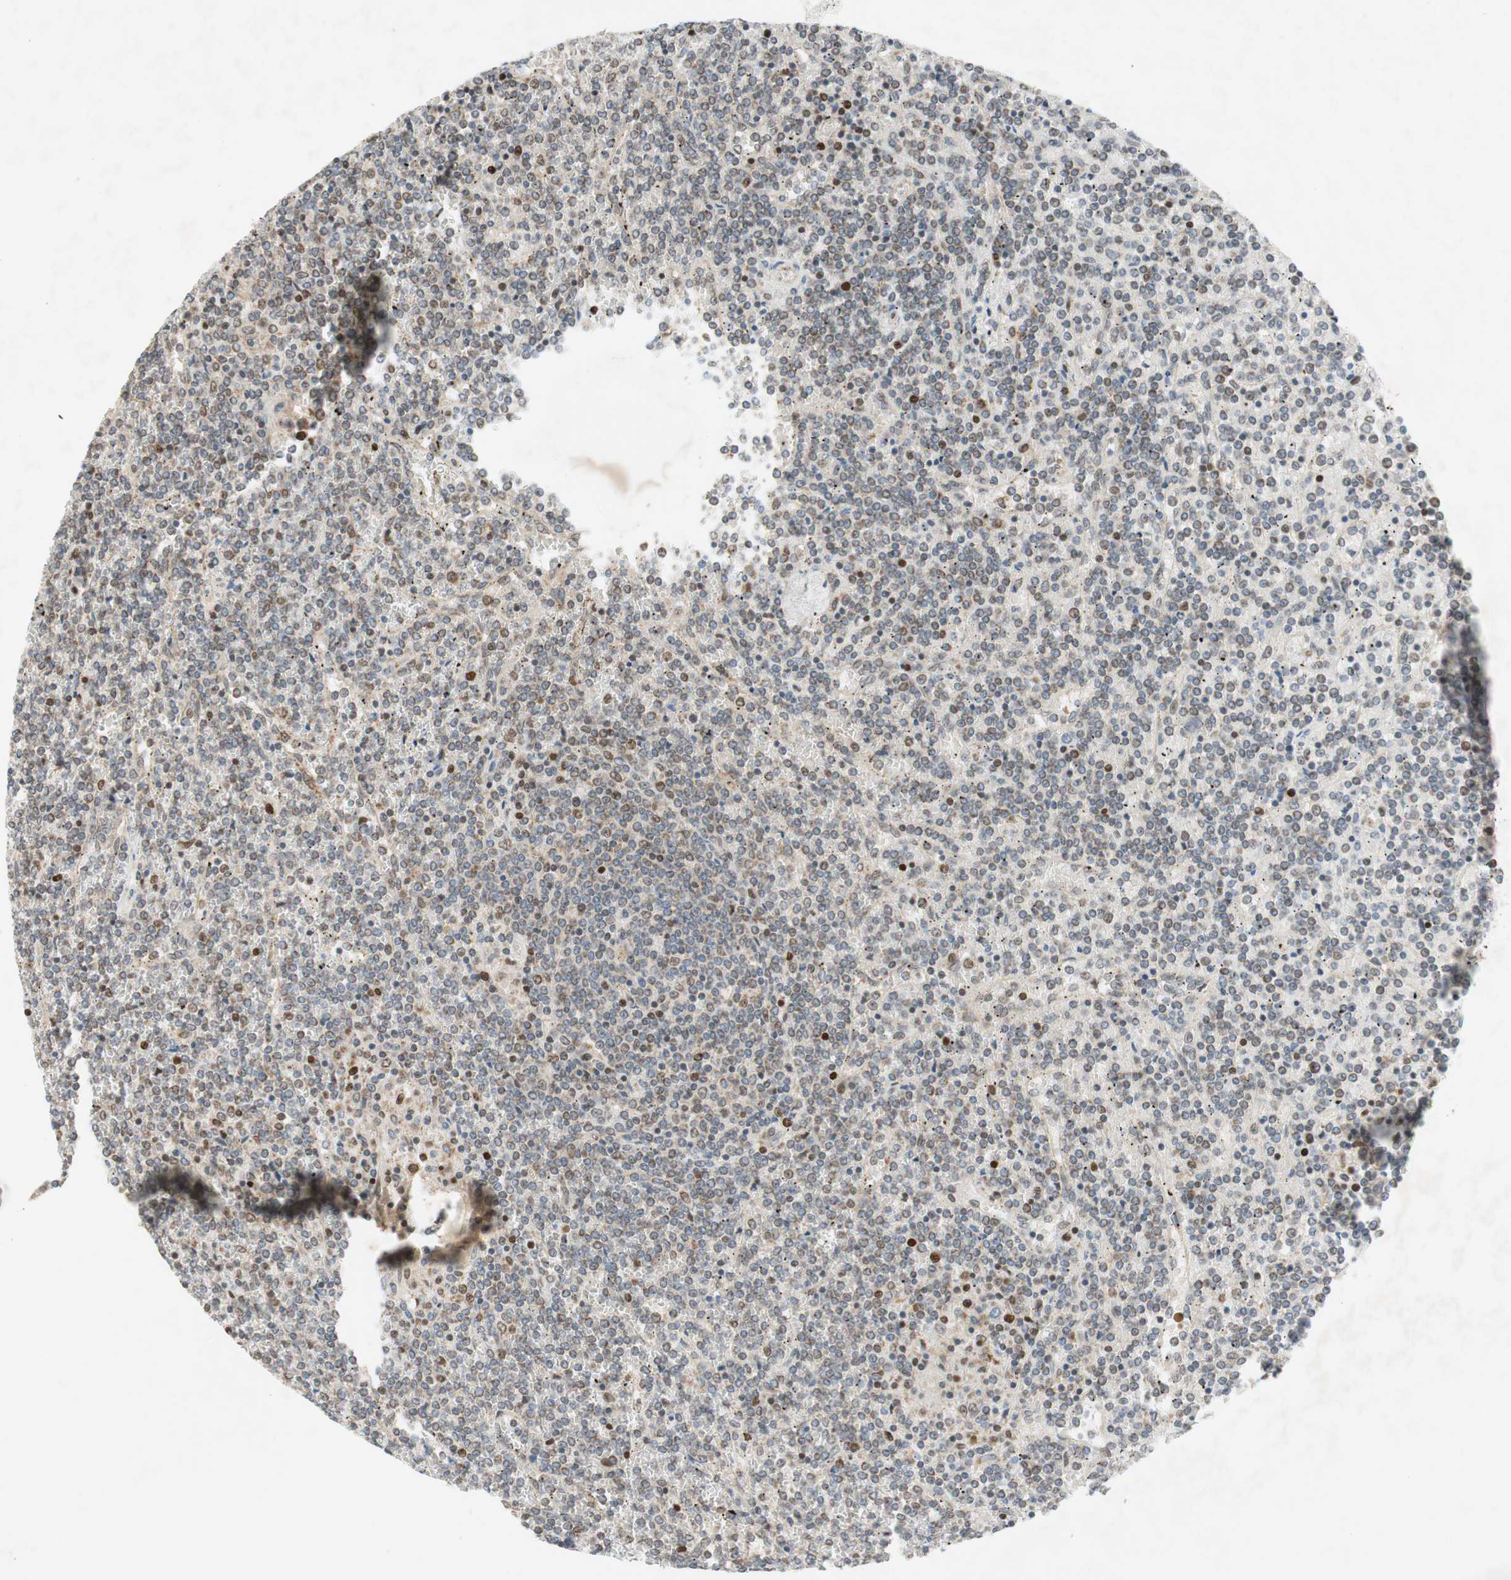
{"staining": {"intensity": "negative", "quantity": "none", "location": "none"}, "tissue": "lymphoma", "cell_type": "Tumor cells", "image_type": "cancer", "snomed": [{"axis": "morphology", "description": "Malignant lymphoma, non-Hodgkin's type, Low grade"}, {"axis": "topography", "description": "Spleen"}], "caption": "This is a photomicrograph of immunohistochemistry (IHC) staining of malignant lymphoma, non-Hodgkin's type (low-grade), which shows no positivity in tumor cells.", "gene": "DNMT3A", "patient": {"sex": "female", "age": 19}}